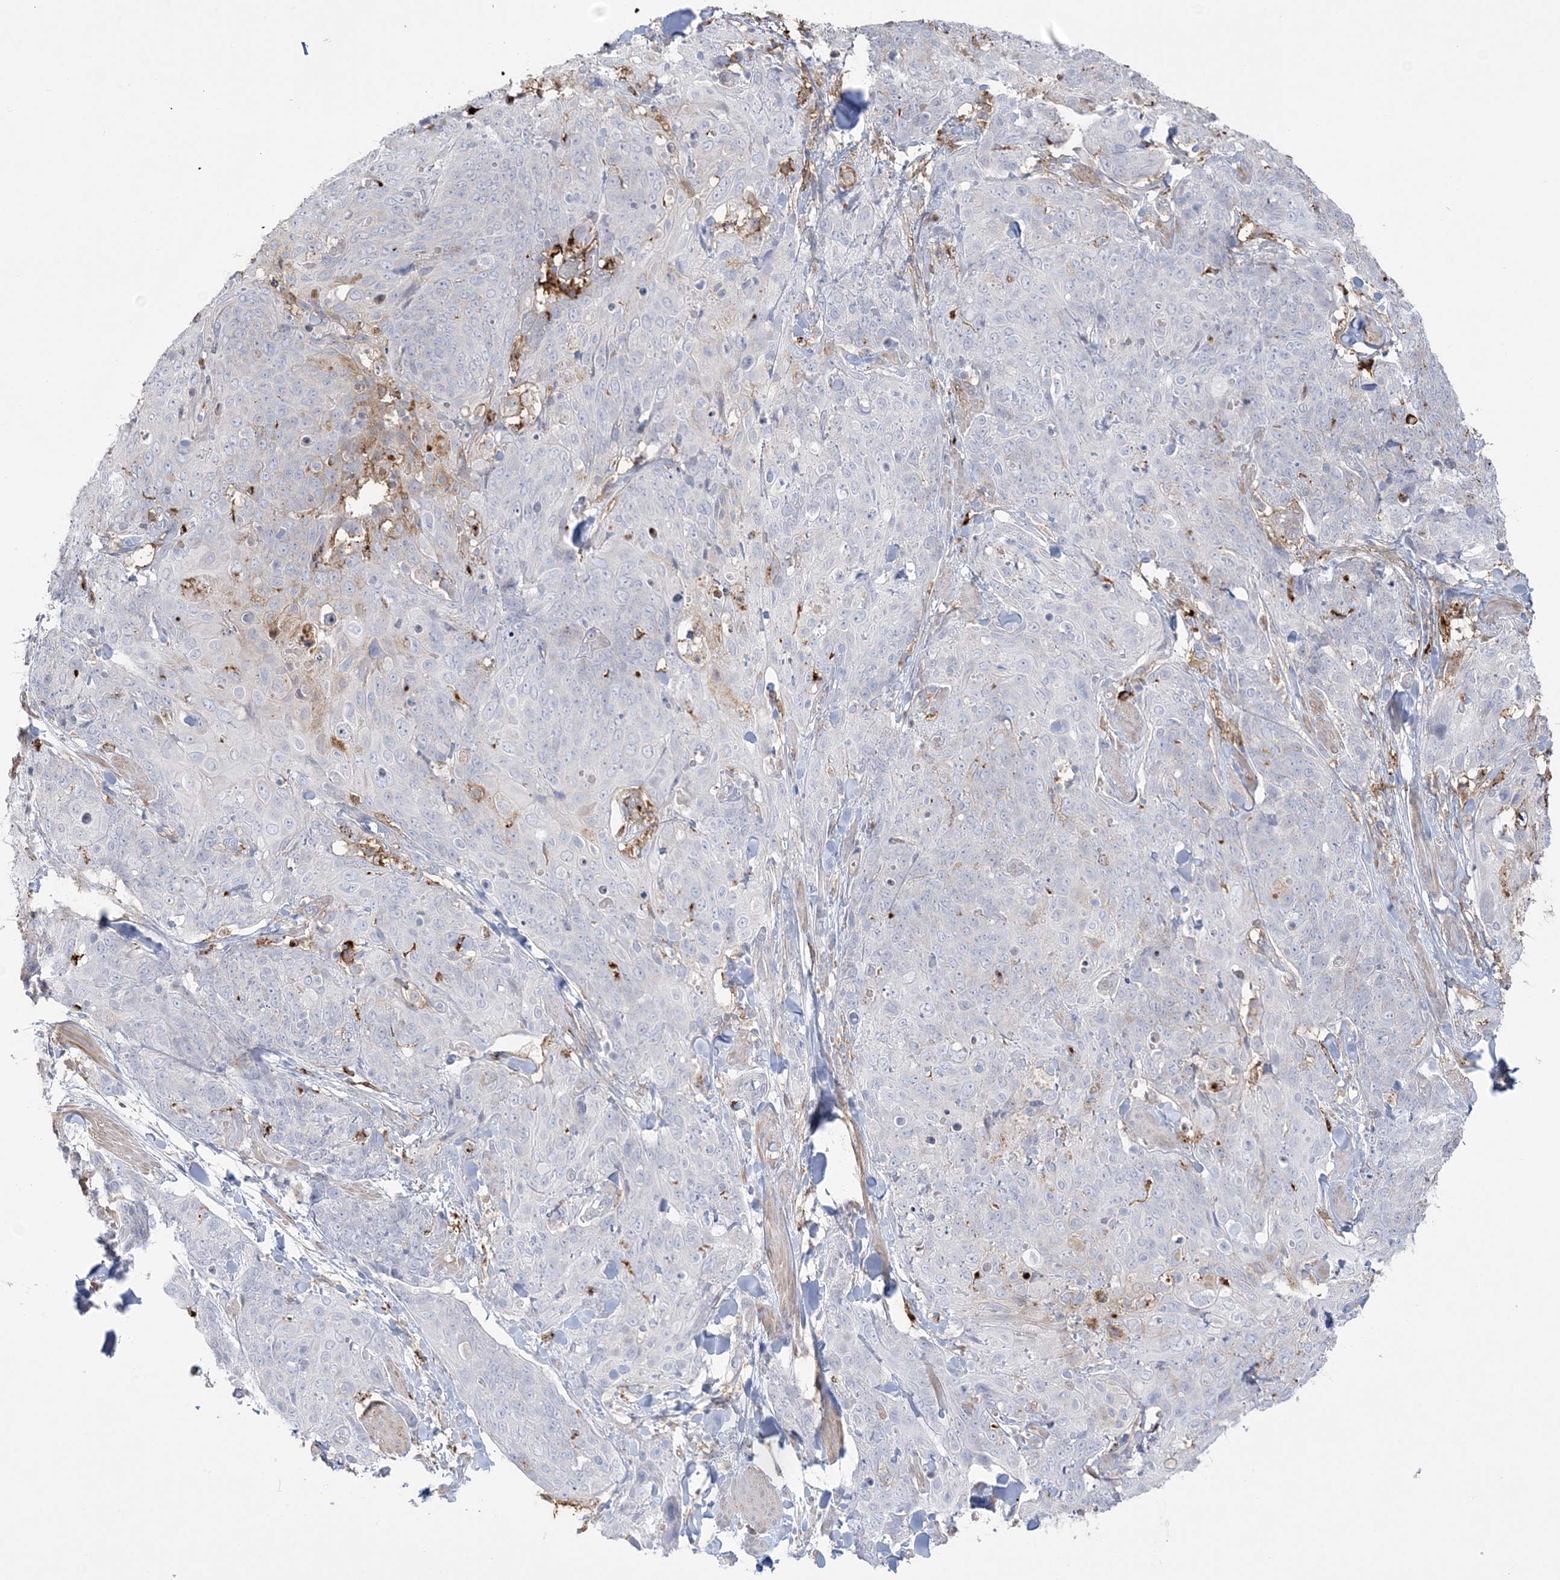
{"staining": {"intensity": "negative", "quantity": "none", "location": "none"}, "tissue": "skin cancer", "cell_type": "Tumor cells", "image_type": "cancer", "snomed": [{"axis": "morphology", "description": "Squamous cell carcinoma, NOS"}, {"axis": "topography", "description": "Skin"}, {"axis": "topography", "description": "Vulva"}], "caption": "A high-resolution histopathology image shows immunohistochemistry staining of squamous cell carcinoma (skin), which displays no significant staining in tumor cells.", "gene": "HAAO", "patient": {"sex": "female", "age": 85}}